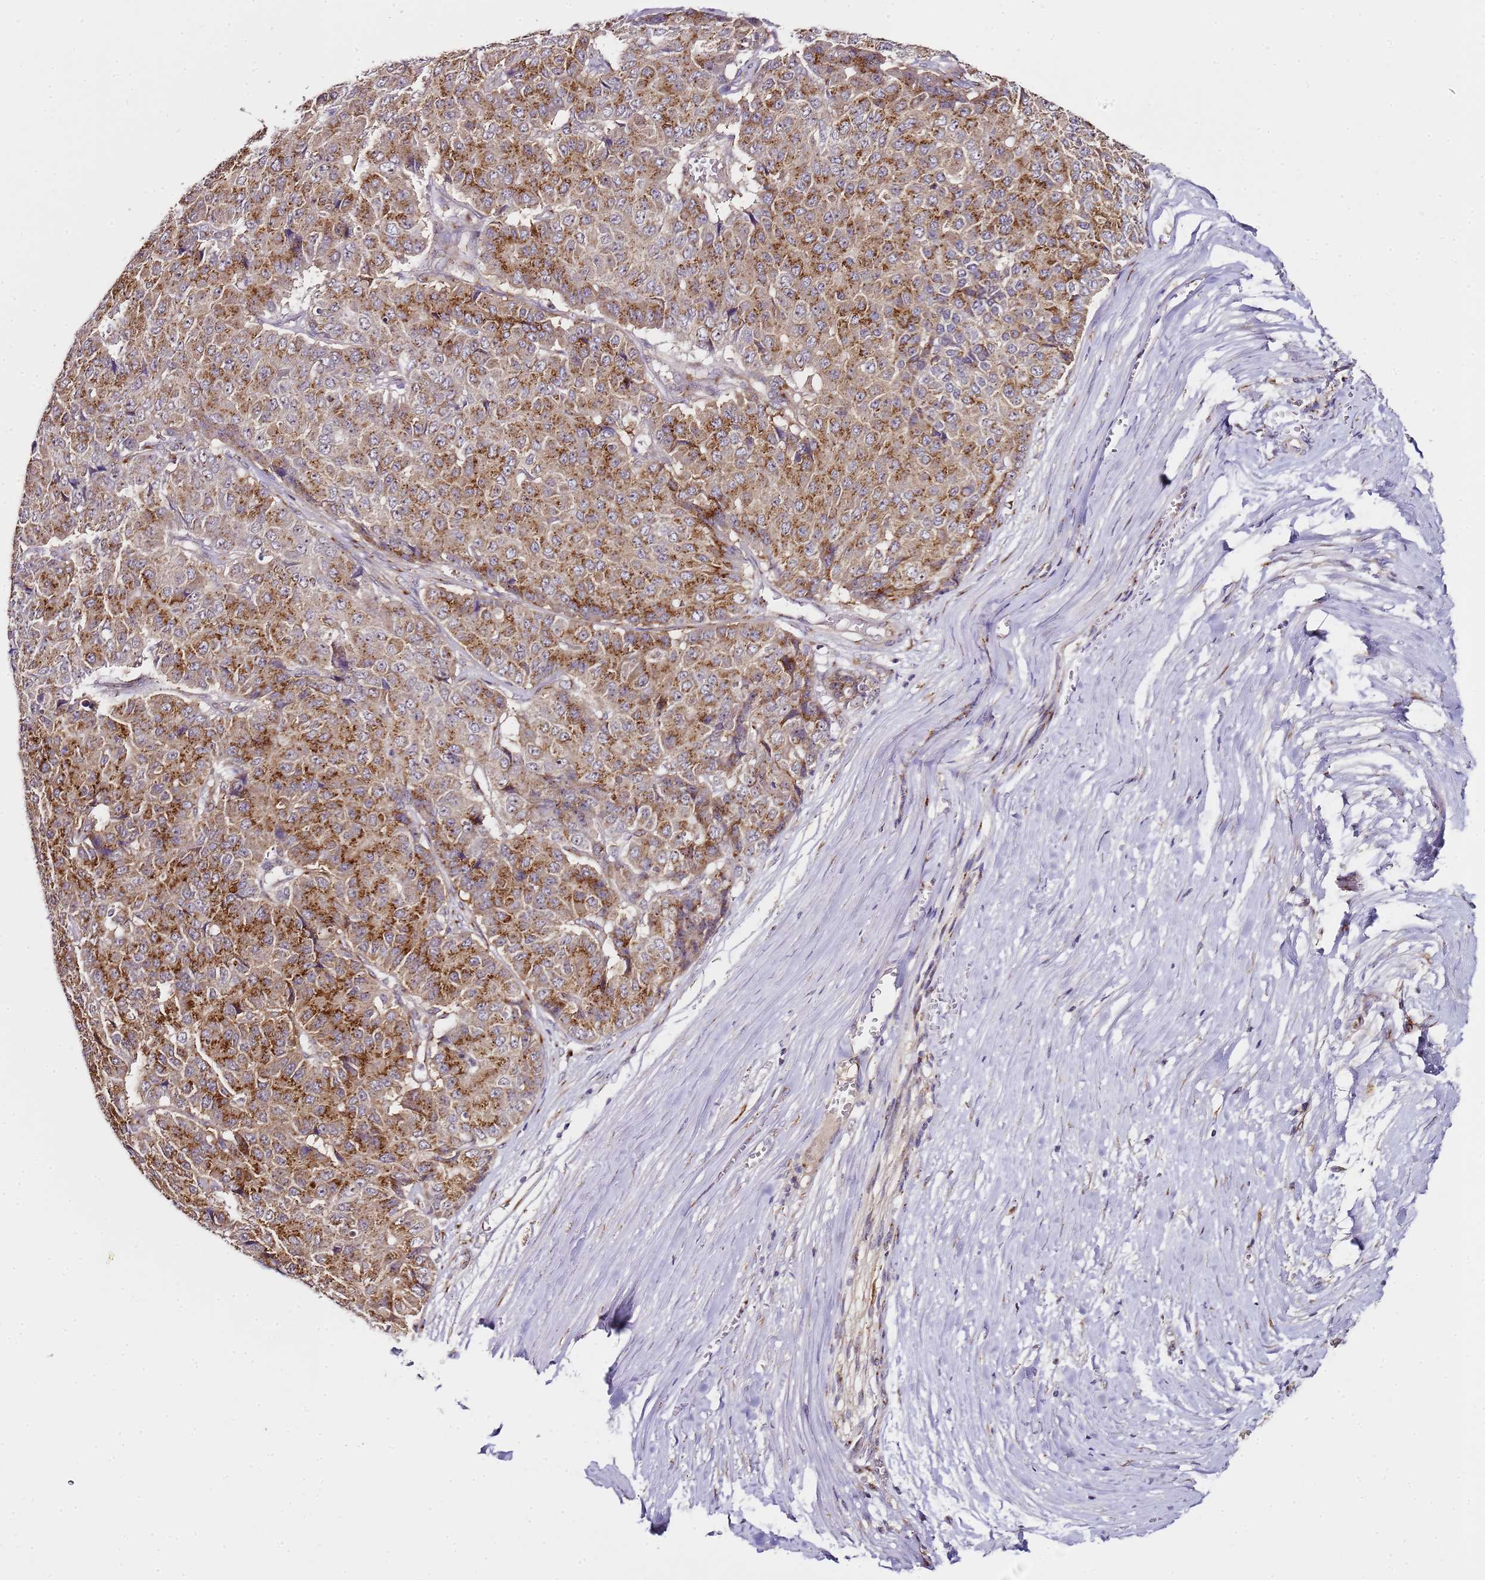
{"staining": {"intensity": "moderate", "quantity": ">75%", "location": "cytoplasmic/membranous"}, "tissue": "pancreatic cancer", "cell_type": "Tumor cells", "image_type": "cancer", "snomed": [{"axis": "morphology", "description": "Adenocarcinoma, NOS"}, {"axis": "topography", "description": "Pancreas"}], "caption": "Human pancreatic adenocarcinoma stained with a brown dye exhibits moderate cytoplasmic/membranous positive expression in approximately >75% of tumor cells.", "gene": "MRPL49", "patient": {"sex": "male", "age": 50}}